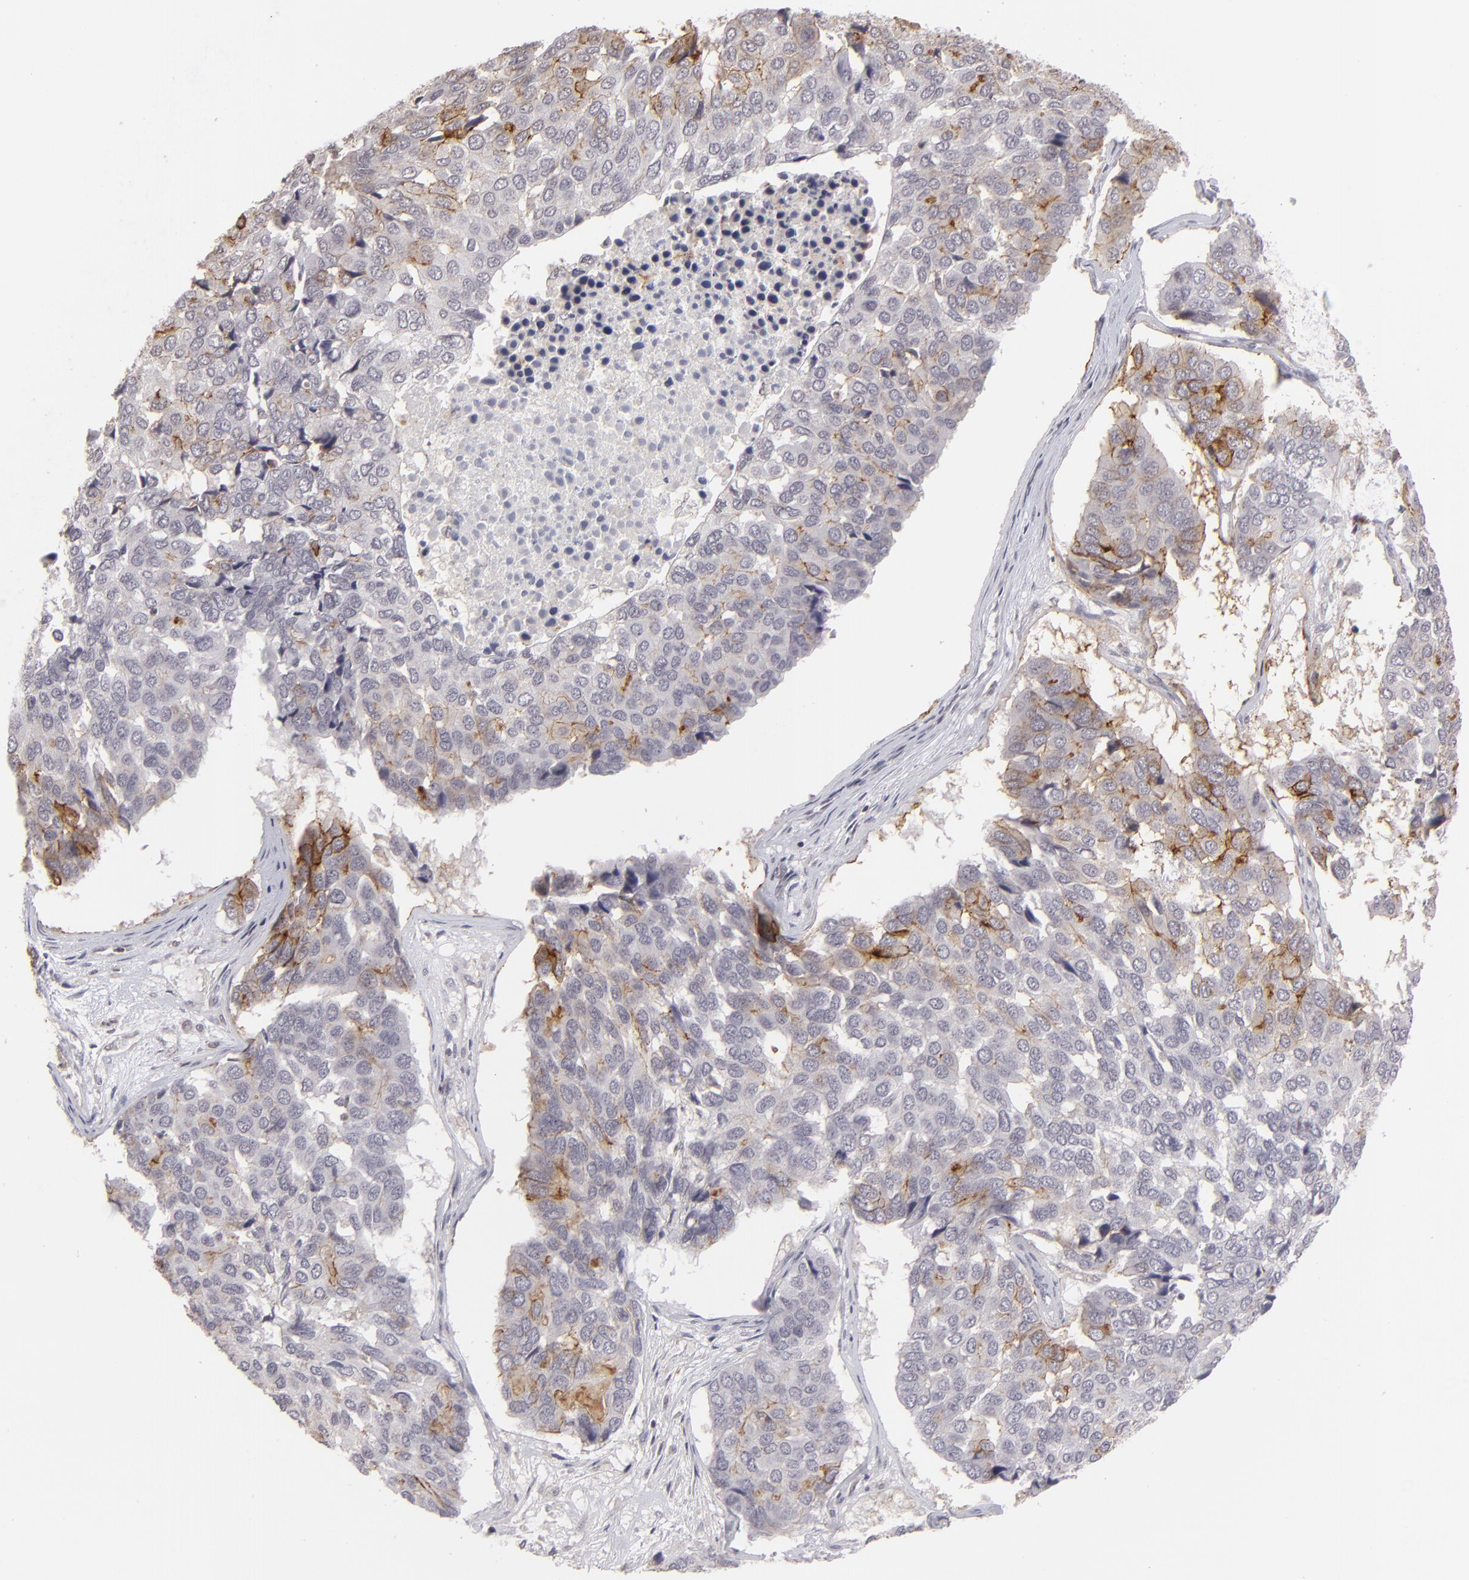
{"staining": {"intensity": "moderate", "quantity": "25%-75%", "location": "cytoplasmic/membranous"}, "tissue": "pancreatic cancer", "cell_type": "Tumor cells", "image_type": "cancer", "snomed": [{"axis": "morphology", "description": "Adenocarcinoma, NOS"}, {"axis": "topography", "description": "Pancreas"}], "caption": "High-magnification brightfield microscopy of pancreatic cancer (adenocarcinoma) stained with DAB (3,3'-diaminobenzidine) (brown) and counterstained with hematoxylin (blue). tumor cells exhibit moderate cytoplasmic/membranous expression is identified in approximately25%-75% of cells.", "gene": "CLDN2", "patient": {"sex": "male", "age": 50}}